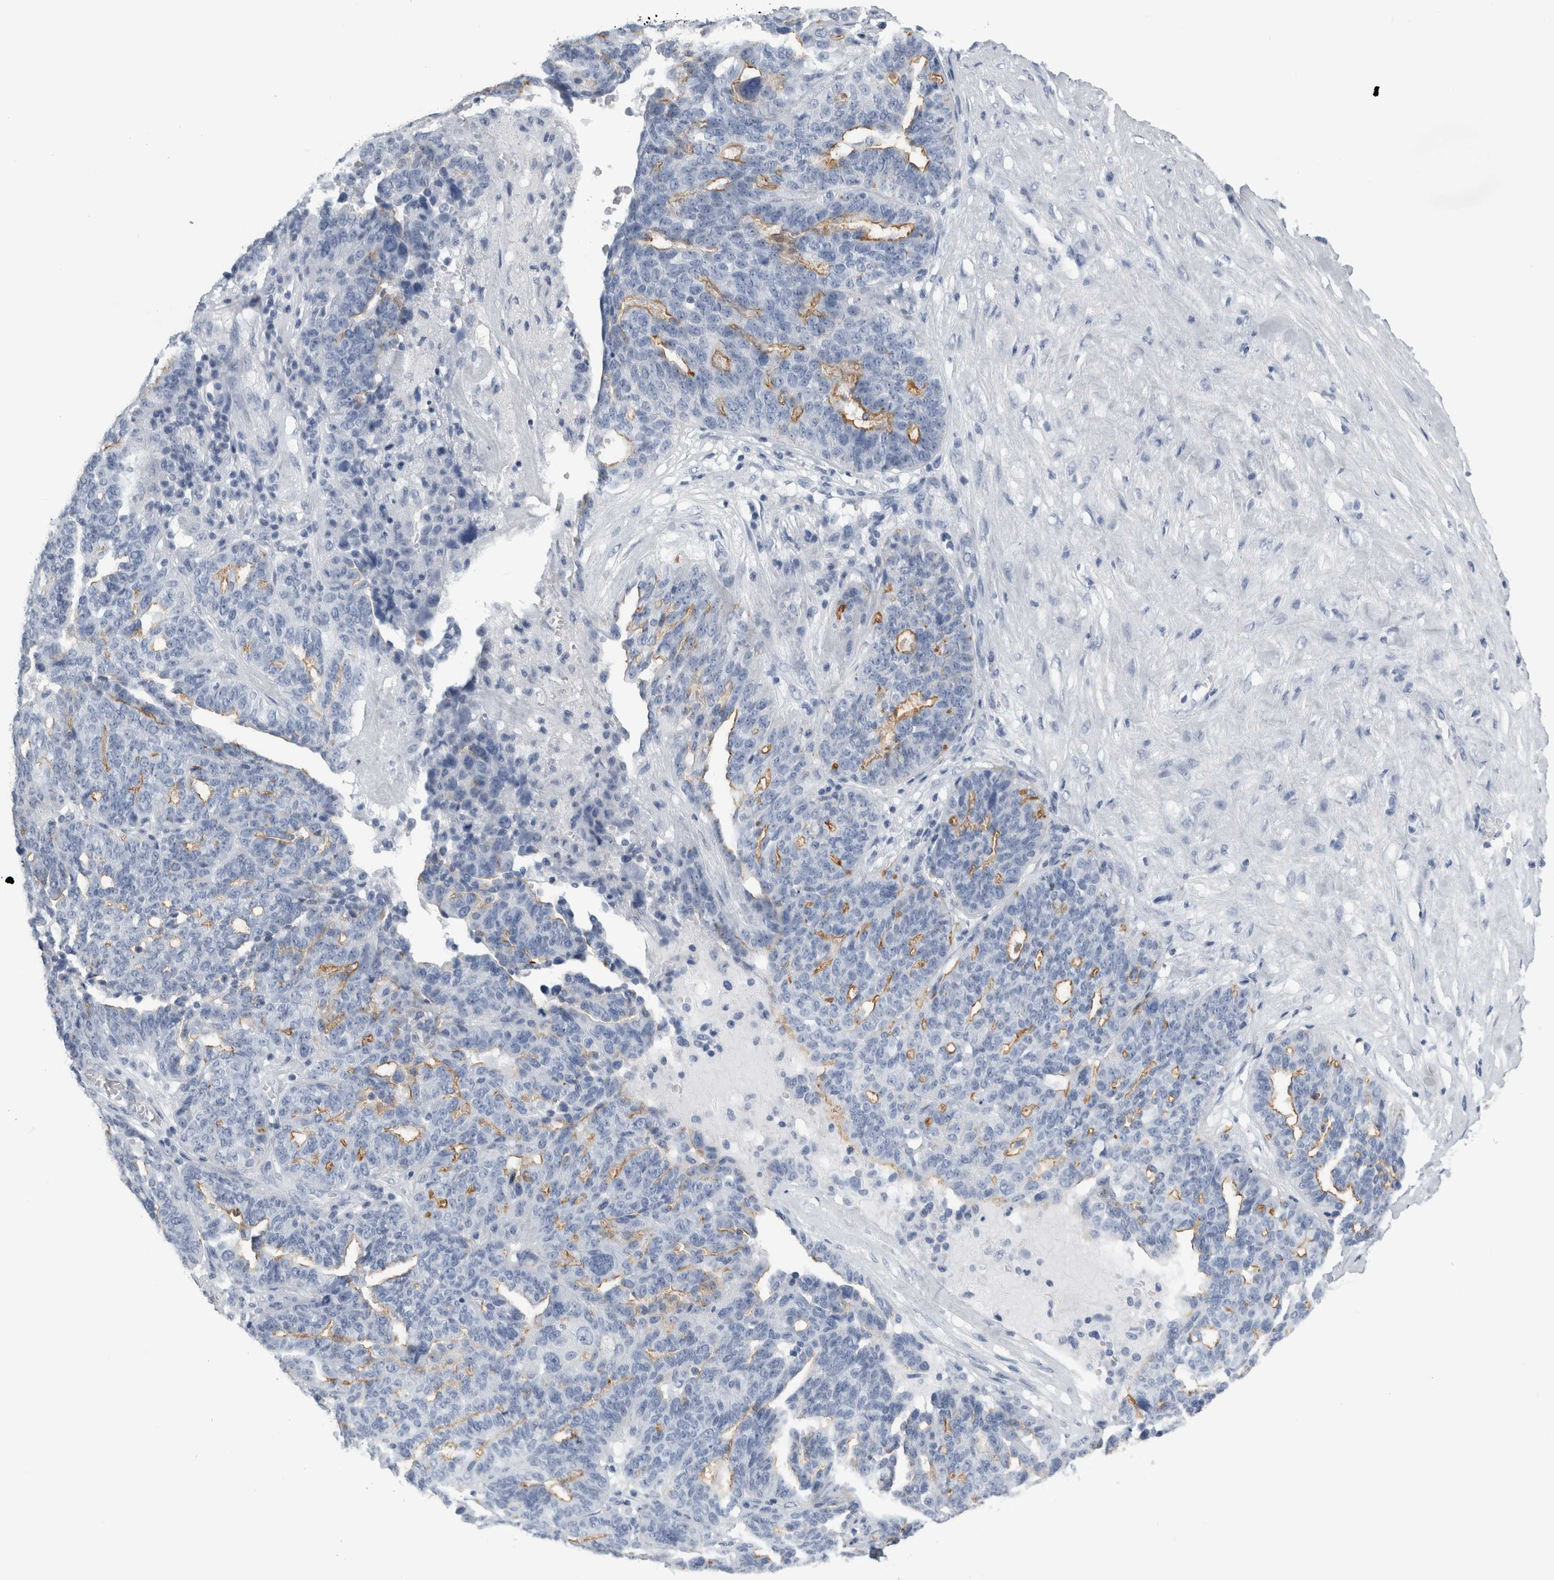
{"staining": {"intensity": "moderate", "quantity": "<25%", "location": "cytoplasmic/membranous"}, "tissue": "ovarian cancer", "cell_type": "Tumor cells", "image_type": "cancer", "snomed": [{"axis": "morphology", "description": "Cystadenocarcinoma, serous, NOS"}, {"axis": "topography", "description": "Ovary"}], "caption": "Immunohistochemical staining of human ovarian cancer (serous cystadenocarcinoma) displays moderate cytoplasmic/membranous protein staining in about <25% of tumor cells. The staining was performed using DAB, with brown indicating positive protein expression. Nuclei are stained blue with hematoxylin.", "gene": "ANKFY1", "patient": {"sex": "female", "age": 59}}